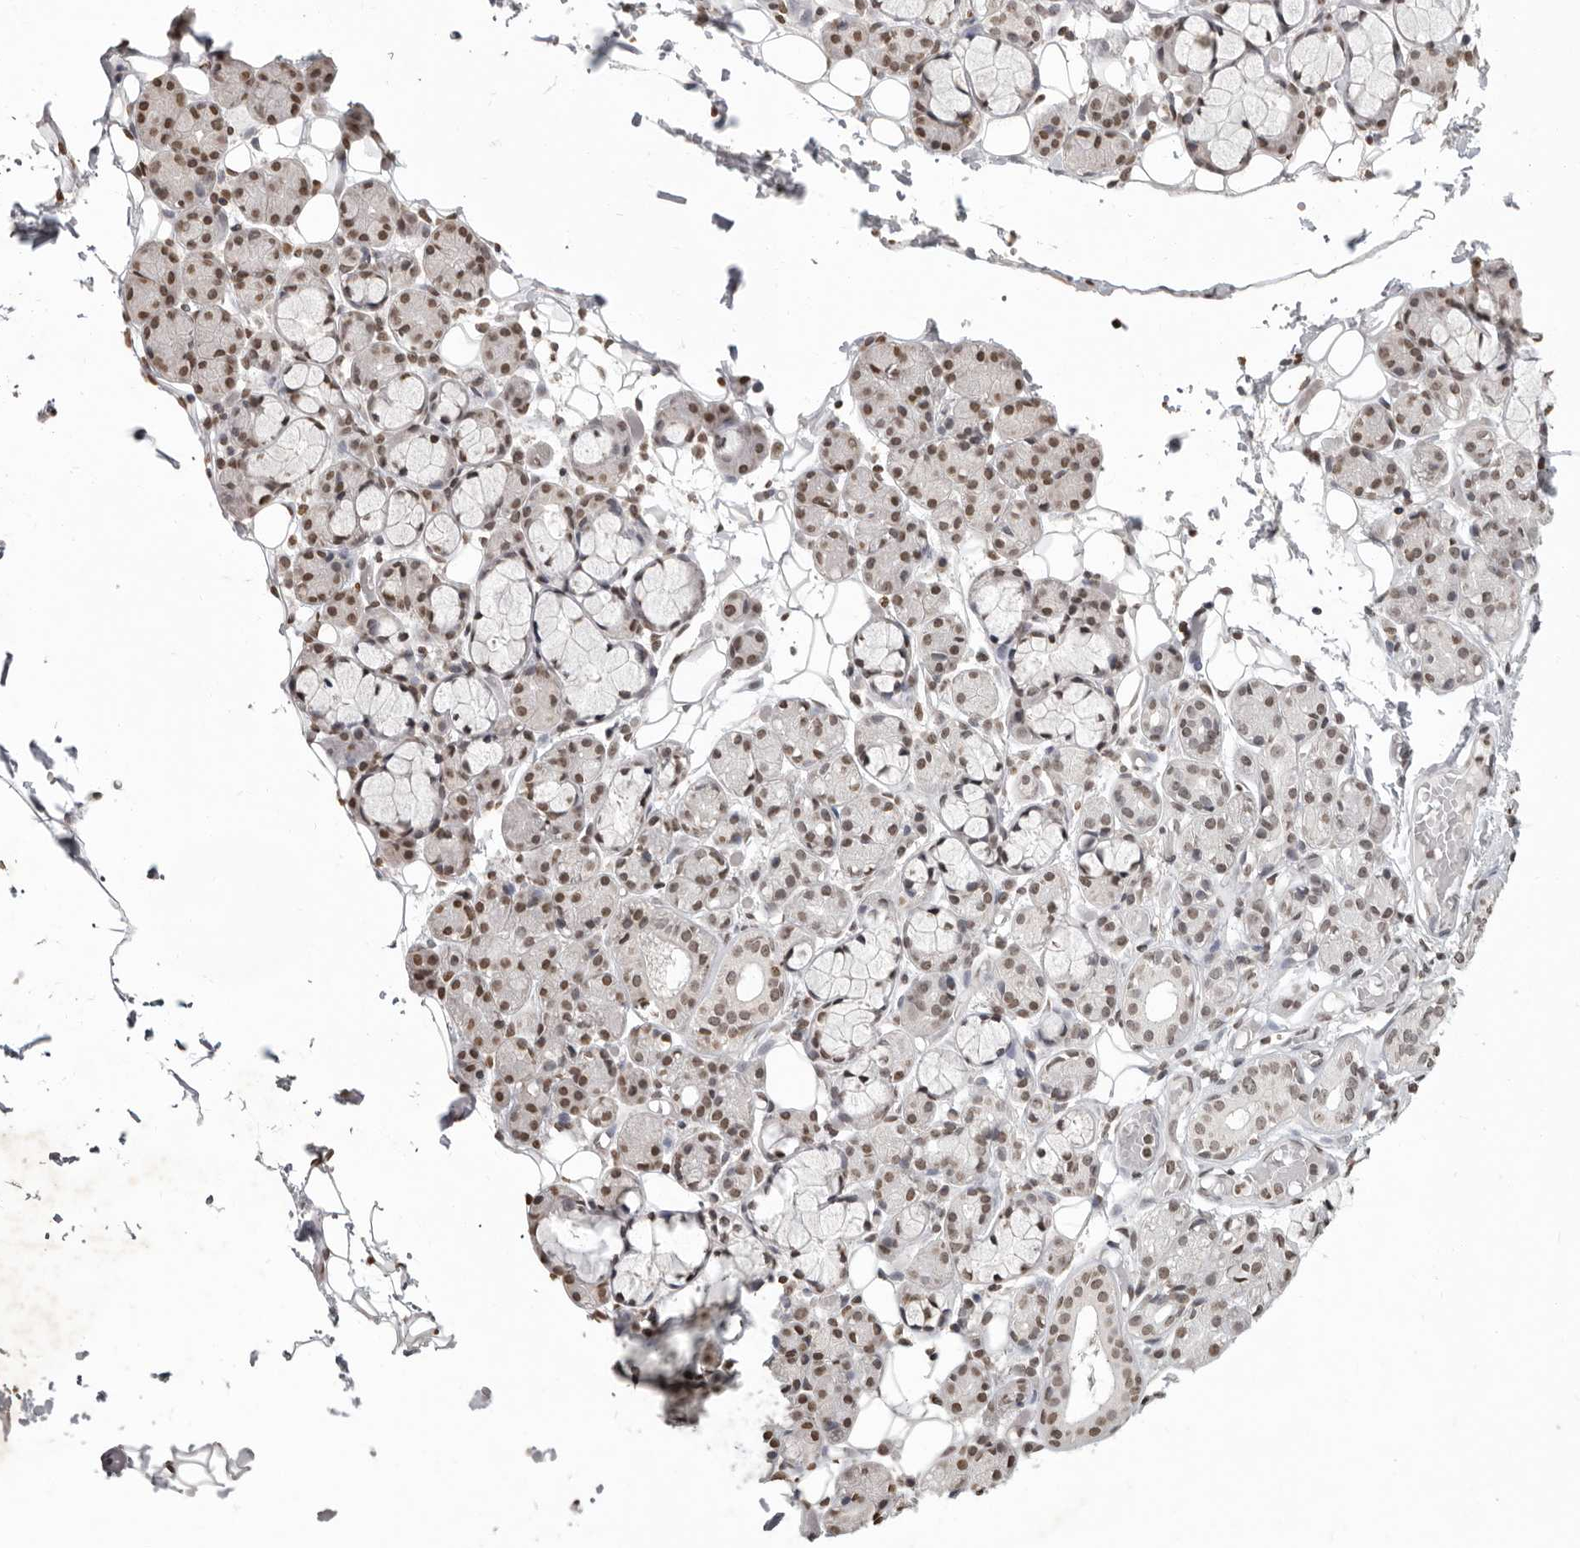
{"staining": {"intensity": "moderate", "quantity": ">75%", "location": "nuclear"}, "tissue": "salivary gland", "cell_type": "Glandular cells", "image_type": "normal", "snomed": [{"axis": "morphology", "description": "Normal tissue, NOS"}, {"axis": "topography", "description": "Salivary gland"}], "caption": "The immunohistochemical stain labels moderate nuclear positivity in glandular cells of normal salivary gland.", "gene": "WDR45", "patient": {"sex": "male", "age": 63}}